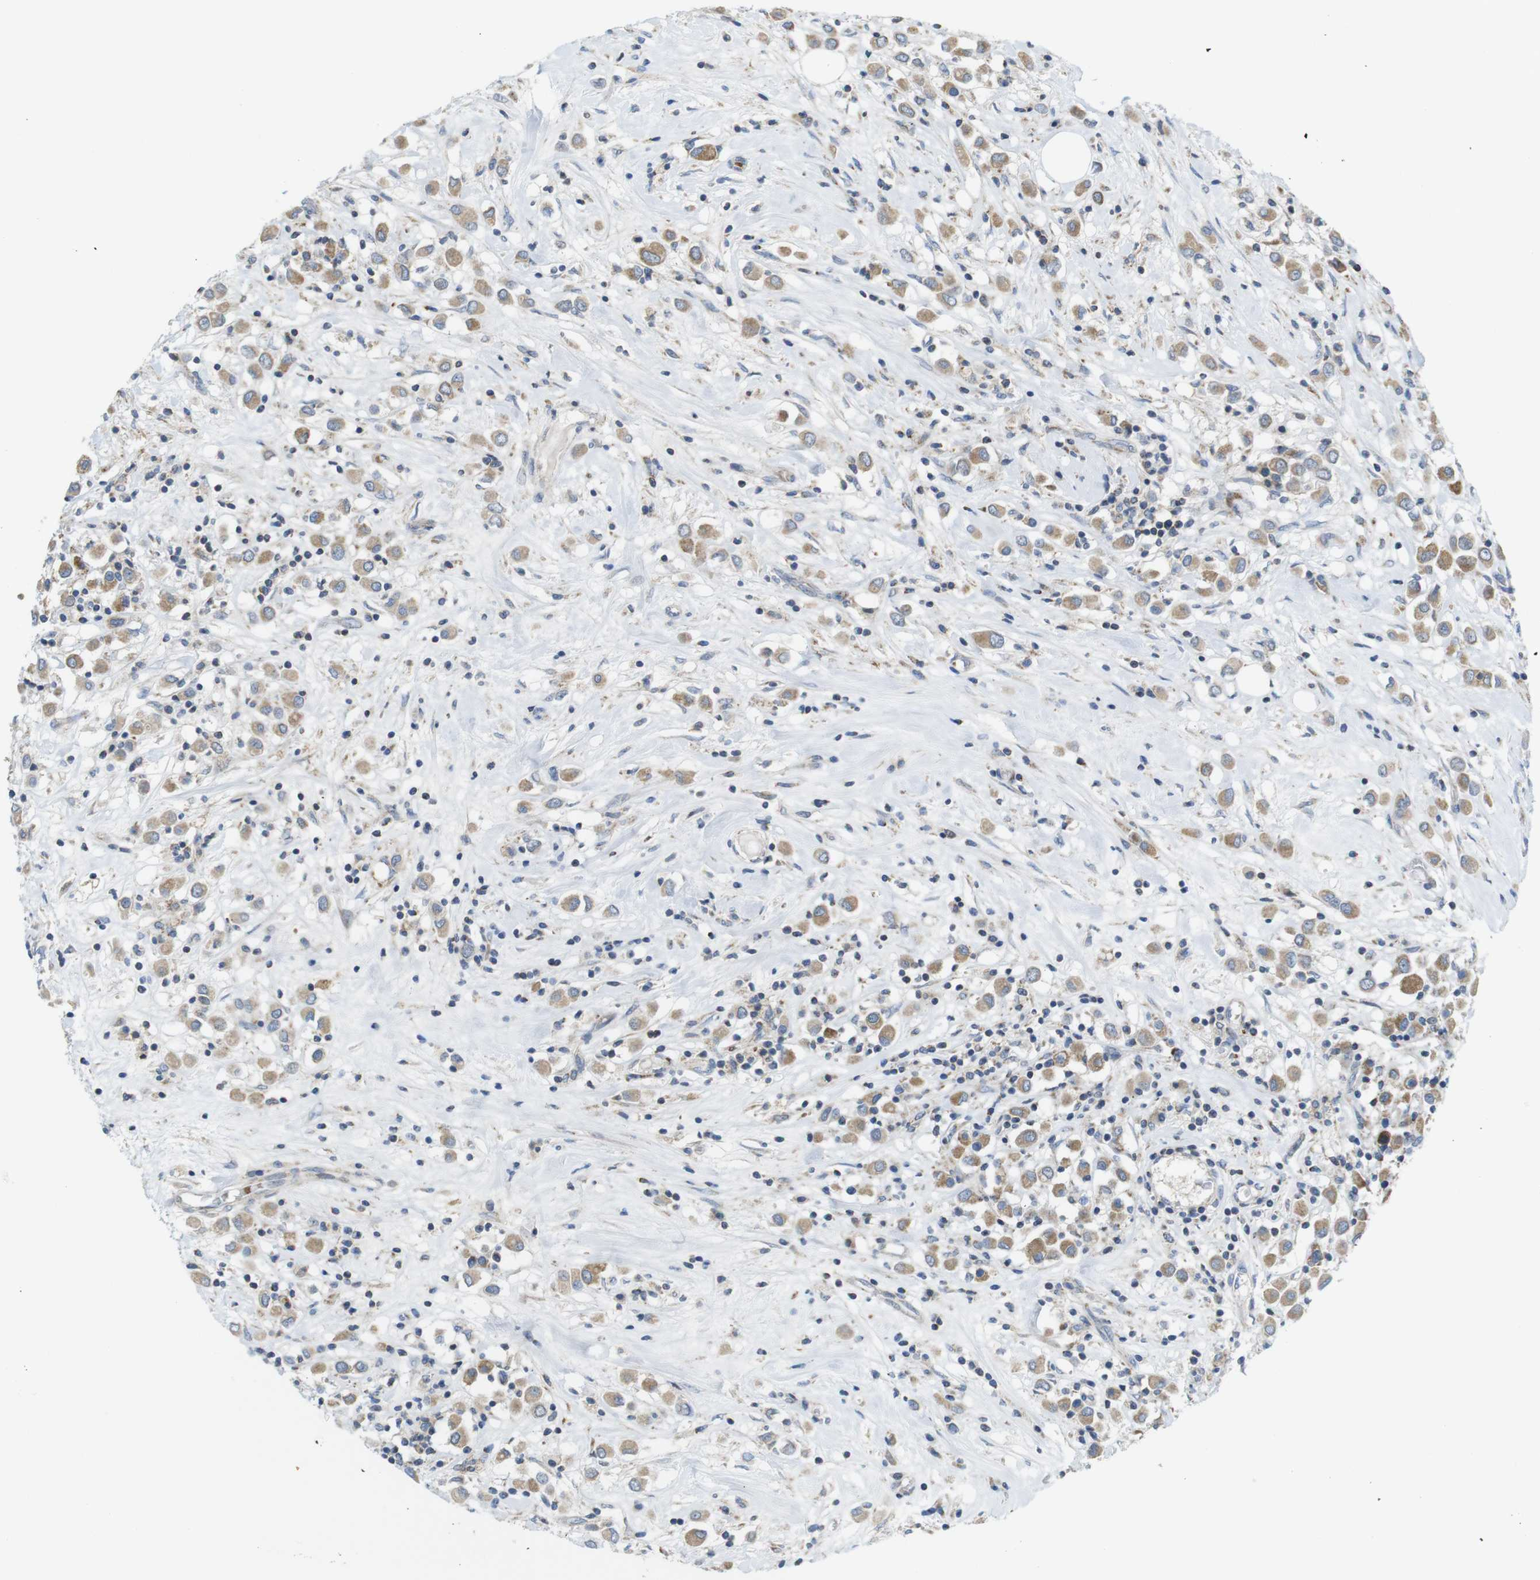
{"staining": {"intensity": "moderate", "quantity": ">75%", "location": "cytoplasmic/membranous"}, "tissue": "breast cancer", "cell_type": "Tumor cells", "image_type": "cancer", "snomed": [{"axis": "morphology", "description": "Duct carcinoma"}, {"axis": "topography", "description": "Breast"}], "caption": "This micrograph exhibits breast cancer (invasive ductal carcinoma) stained with IHC to label a protein in brown. The cytoplasmic/membranous of tumor cells show moderate positivity for the protein. Nuclei are counter-stained blue.", "gene": "MARCHF1", "patient": {"sex": "female", "age": 61}}